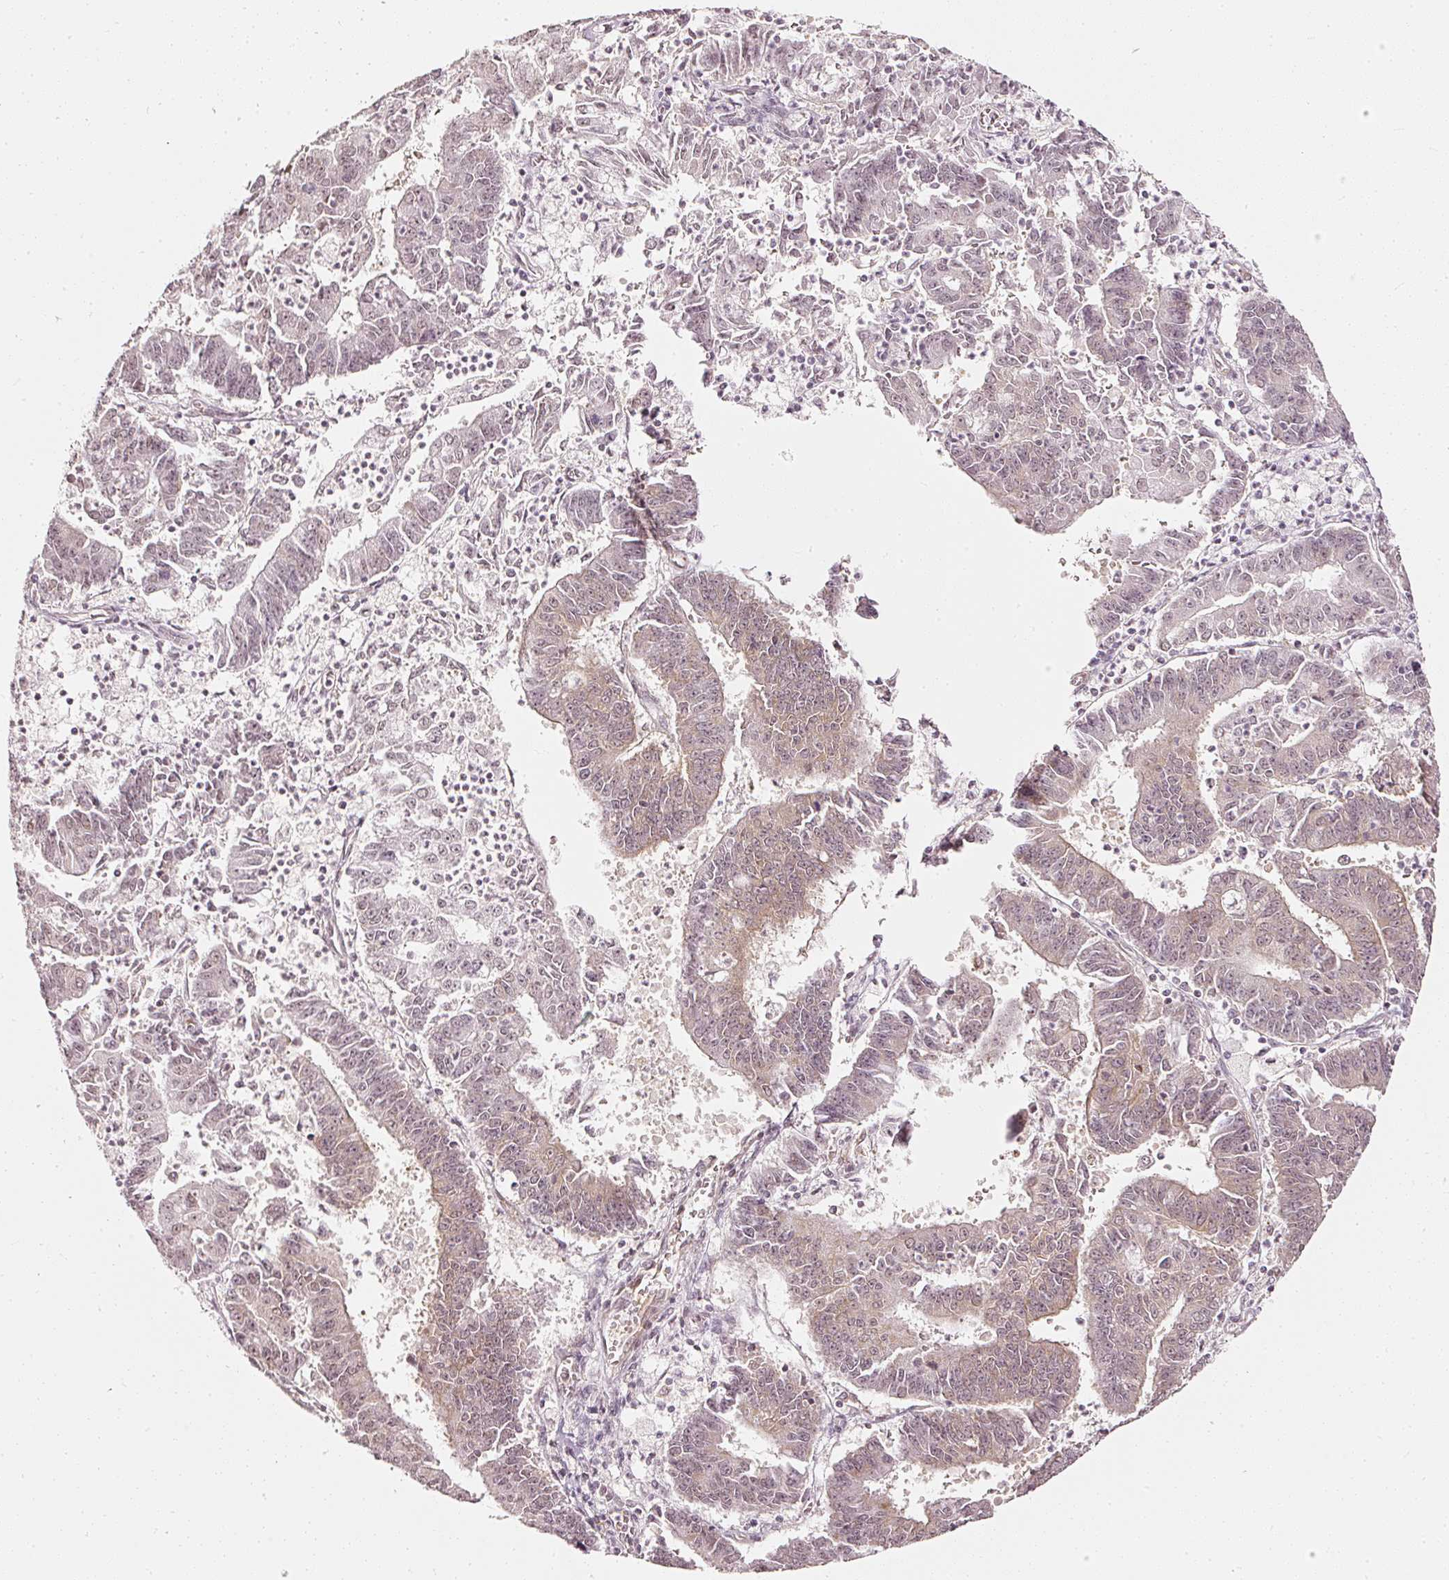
{"staining": {"intensity": "weak", "quantity": "25%-75%", "location": "cytoplasmic/membranous"}, "tissue": "endometrial cancer", "cell_type": "Tumor cells", "image_type": "cancer", "snomed": [{"axis": "morphology", "description": "Adenocarcinoma, NOS"}, {"axis": "topography", "description": "Endometrium"}], "caption": "IHC (DAB (3,3'-diaminobenzidine)) staining of endometrial adenocarcinoma displays weak cytoplasmic/membranous protein expression in about 25%-75% of tumor cells. (Brightfield microscopy of DAB IHC at high magnification).", "gene": "DRD2", "patient": {"sex": "female", "age": 73}}